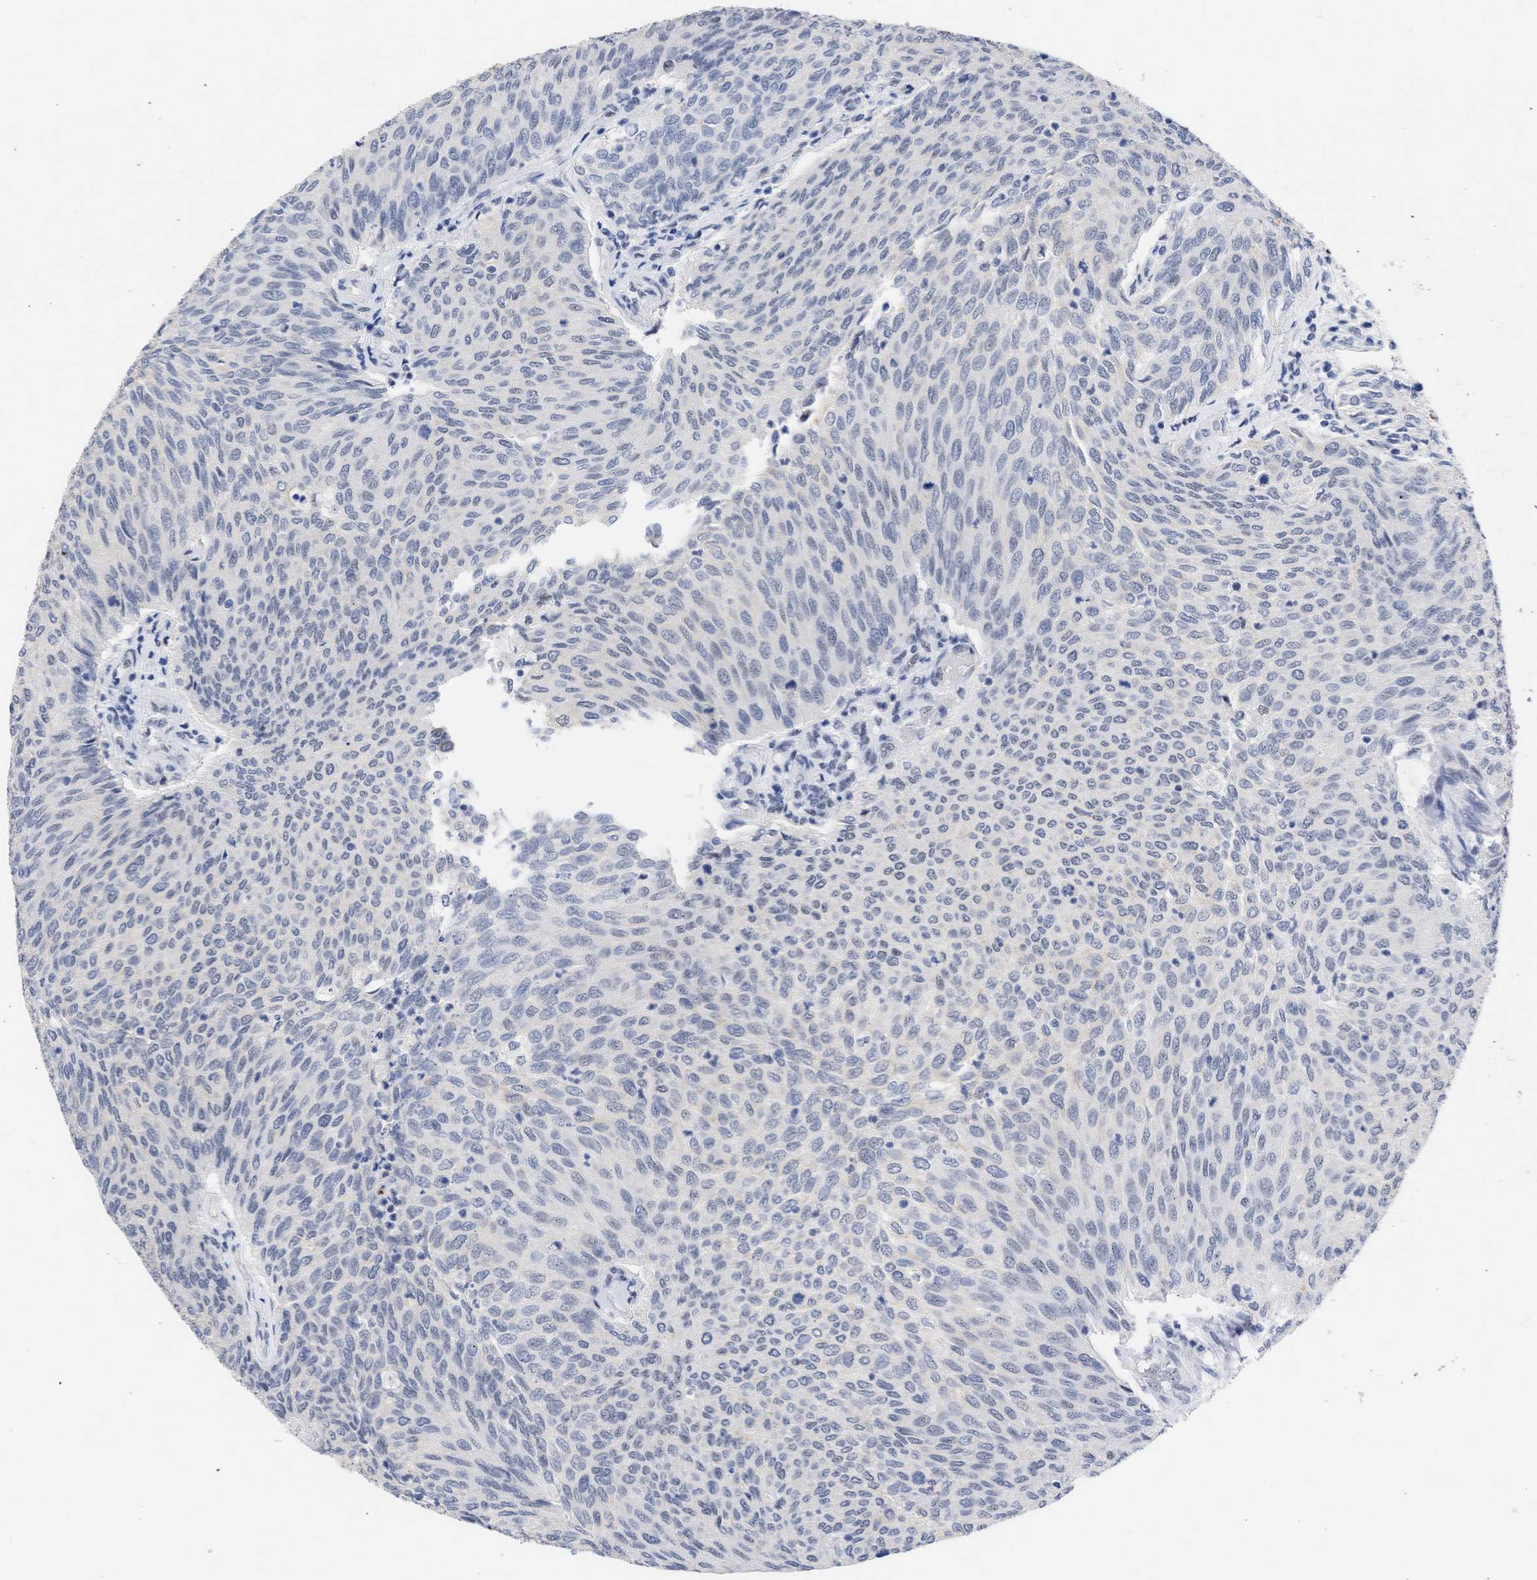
{"staining": {"intensity": "negative", "quantity": "none", "location": "none"}, "tissue": "urothelial cancer", "cell_type": "Tumor cells", "image_type": "cancer", "snomed": [{"axis": "morphology", "description": "Urothelial carcinoma, Low grade"}, {"axis": "topography", "description": "Urinary bladder"}], "caption": "Micrograph shows no protein staining in tumor cells of urothelial cancer tissue. (Stains: DAB (3,3'-diaminobenzidine) immunohistochemistry (IHC) with hematoxylin counter stain, Microscopy: brightfield microscopy at high magnification).", "gene": "DDX41", "patient": {"sex": "female", "age": 79}}